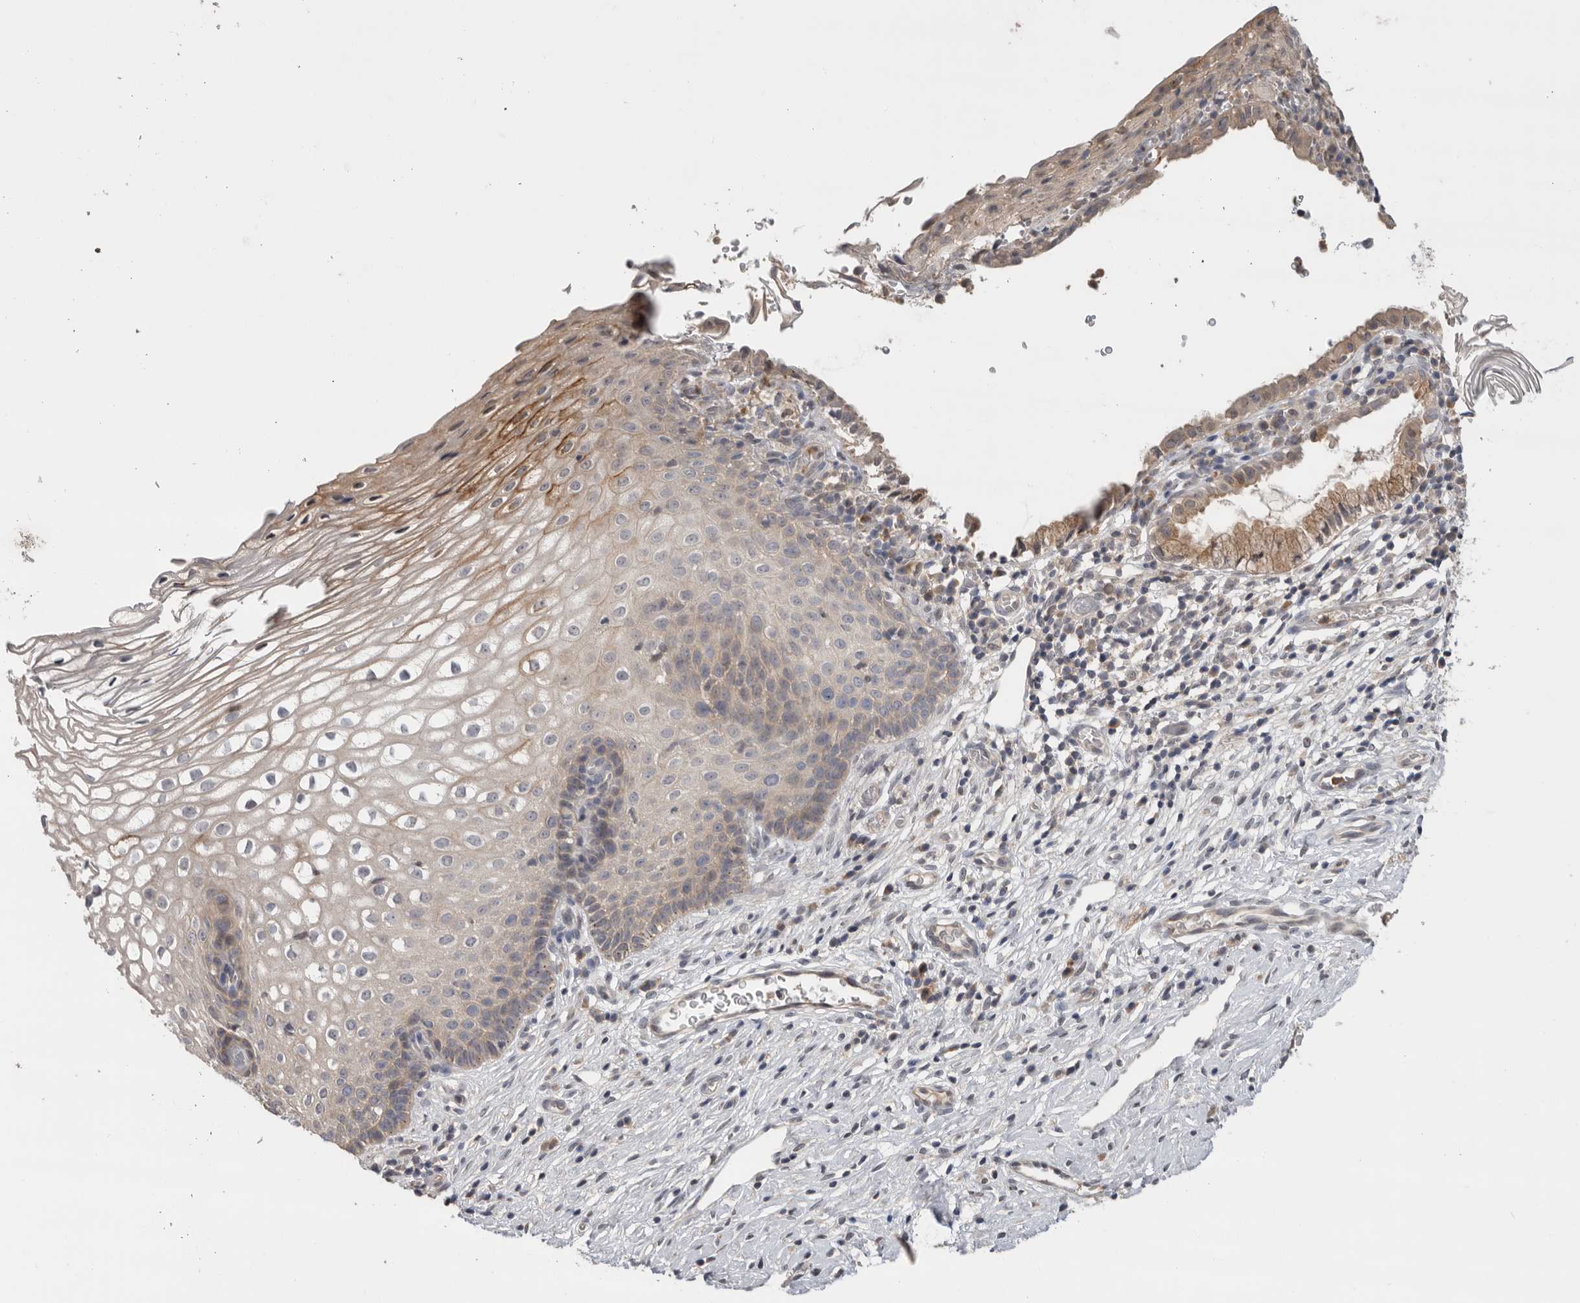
{"staining": {"intensity": "negative", "quantity": "none", "location": "none"}, "tissue": "cervix", "cell_type": "Glandular cells", "image_type": "normal", "snomed": [{"axis": "morphology", "description": "Normal tissue, NOS"}, {"axis": "topography", "description": "Cervix"}], "caption": "A micrograph of cervix stained for a protein demonstrates no brown staining in glandular cells. Nuclei are stained in blue.", "gene": "KLK5", "patient": {"sex": "female", "age": 27}}